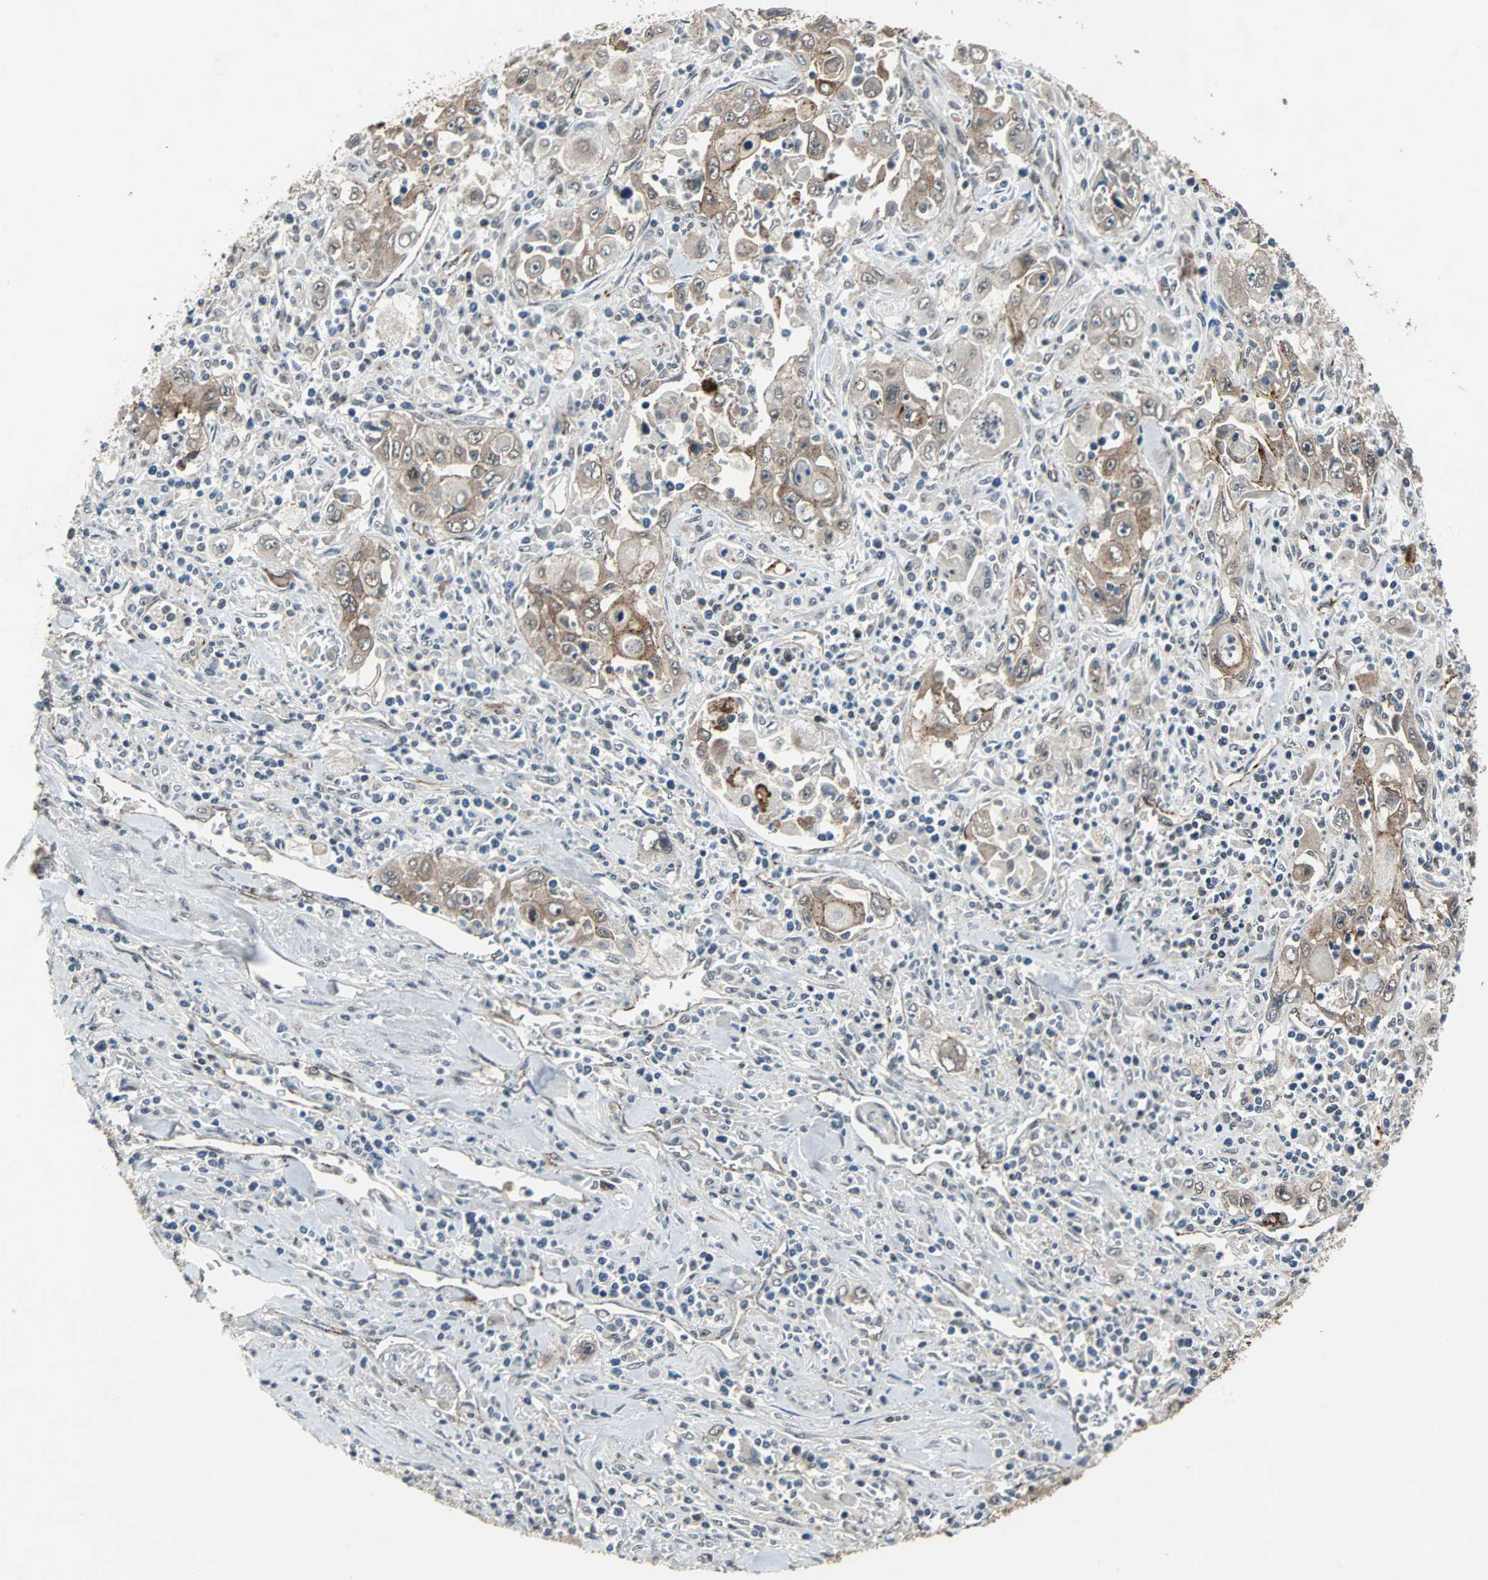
{"staining": {"intensity": "moderate", "quantity": ">75%", "location": "cytoplasmic/membranous"}, "tissue": "pancreatic cancer", "cell_type": "Tumor cells", "image_type": "cancer", "snomed": [{"axis": "morphology", "description": "Adenocarcinoma, NOS"}, {"axis": "topography", "description": "Pancreas"}], "caption": "High-power microscopy captured an immunohistochemistry image of pancreatic adenocarcinoma, revealing moderate cytoplasmic/membranous expression in about >75% of tumor cells.", "gene": "LSR", "patient": {"sex": "male", "age": 70}}